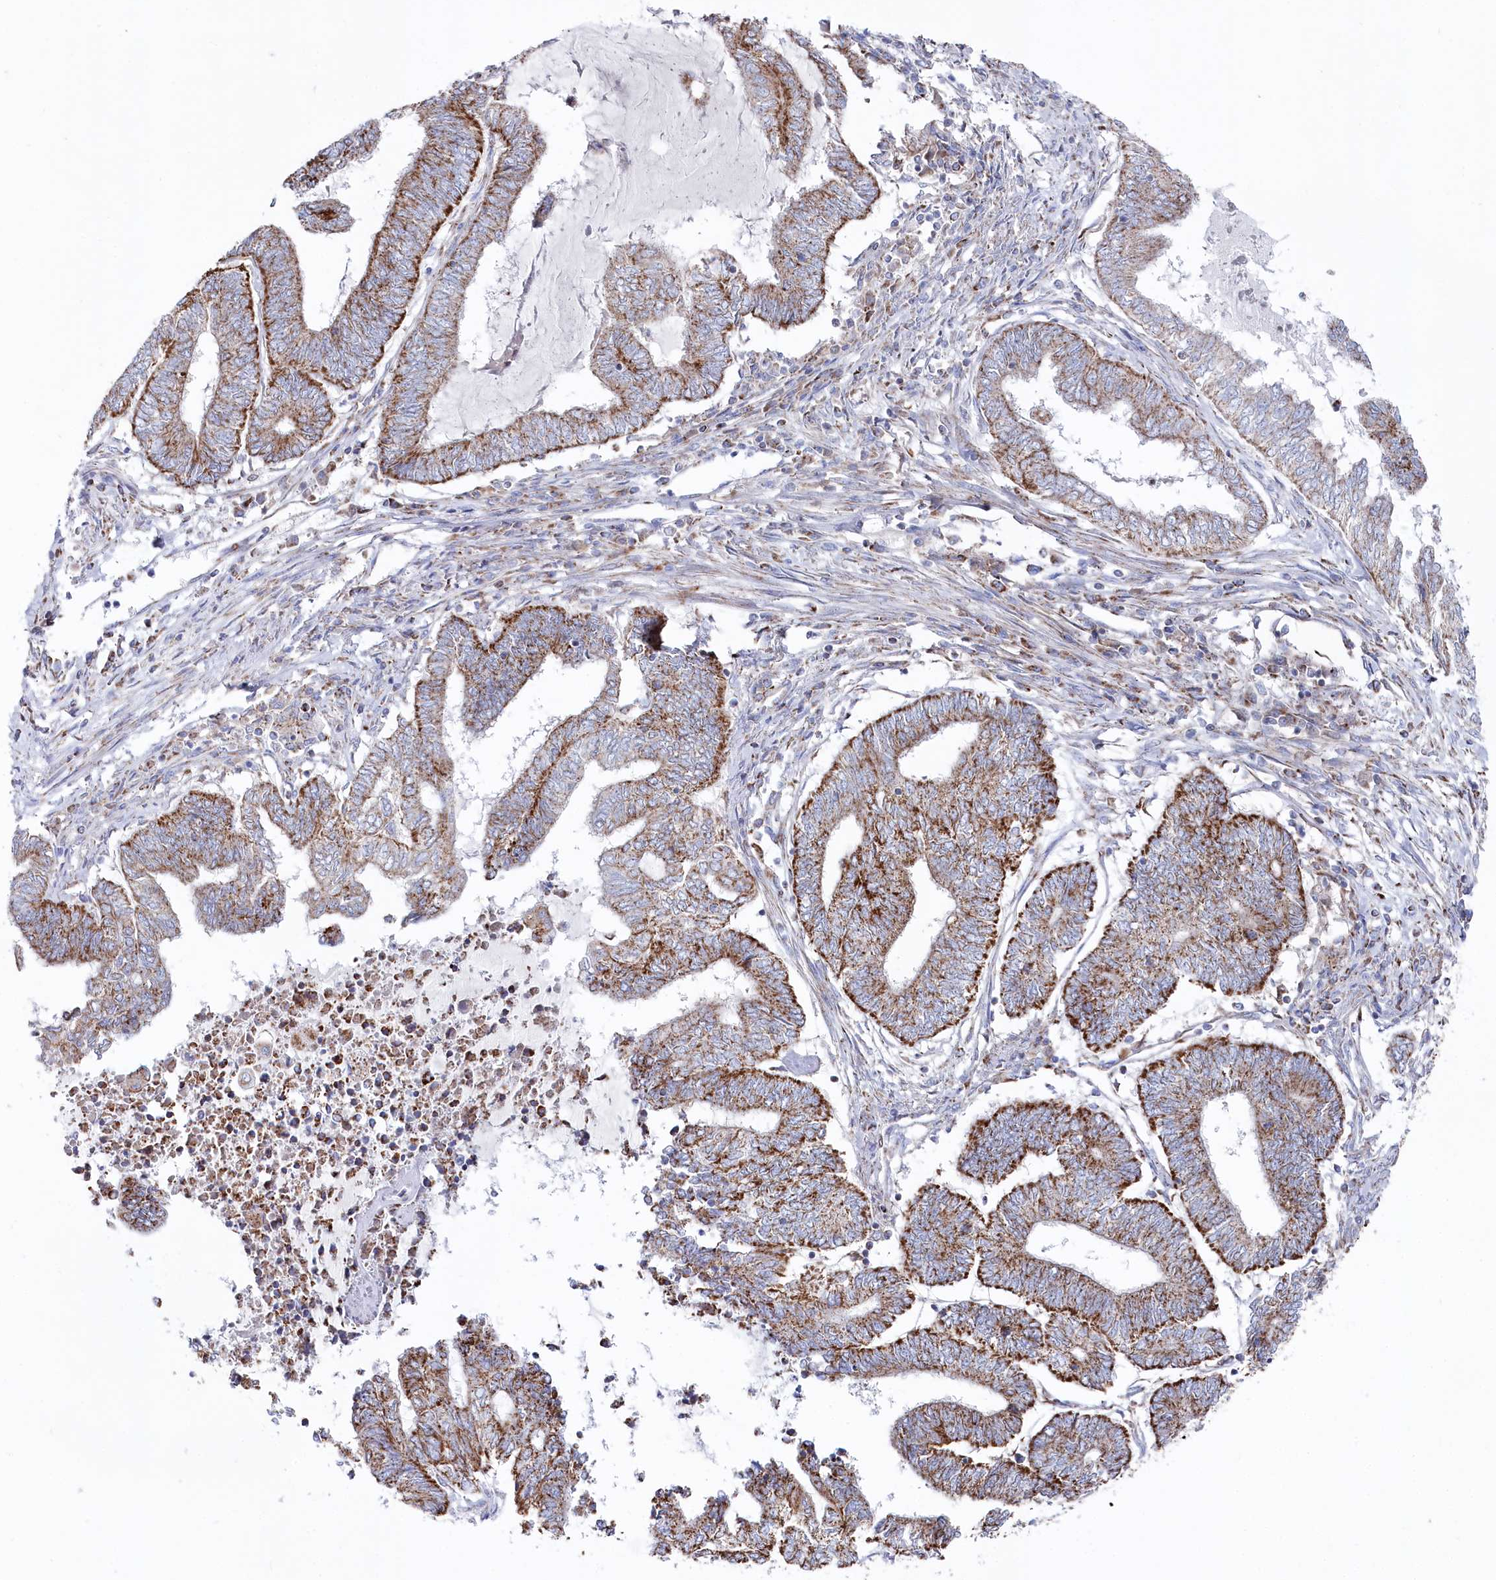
{"staining": {"intensity": "strong", "quantity": "25%-75%", "location": "cytoplasmic/membranous"}, "tissue": "endometrial cancer", "cell_type": "Tumor cells", "image_type": "cancer", "snomed": [{"axis": "morphology", "description": "Adenocarcinoma, NOS"}, {"axis": "topography", "description": "Uterus"}, {"axis": "topography", "description": "Endometrium"}], "caption": "Endometrial adenocarcinoma tissue shows strong cytoplasmic/membranous expression in about 25%-75% of tumor cells", "gene": "GLS2", "patient": {"sex": "female", "age": 70}}